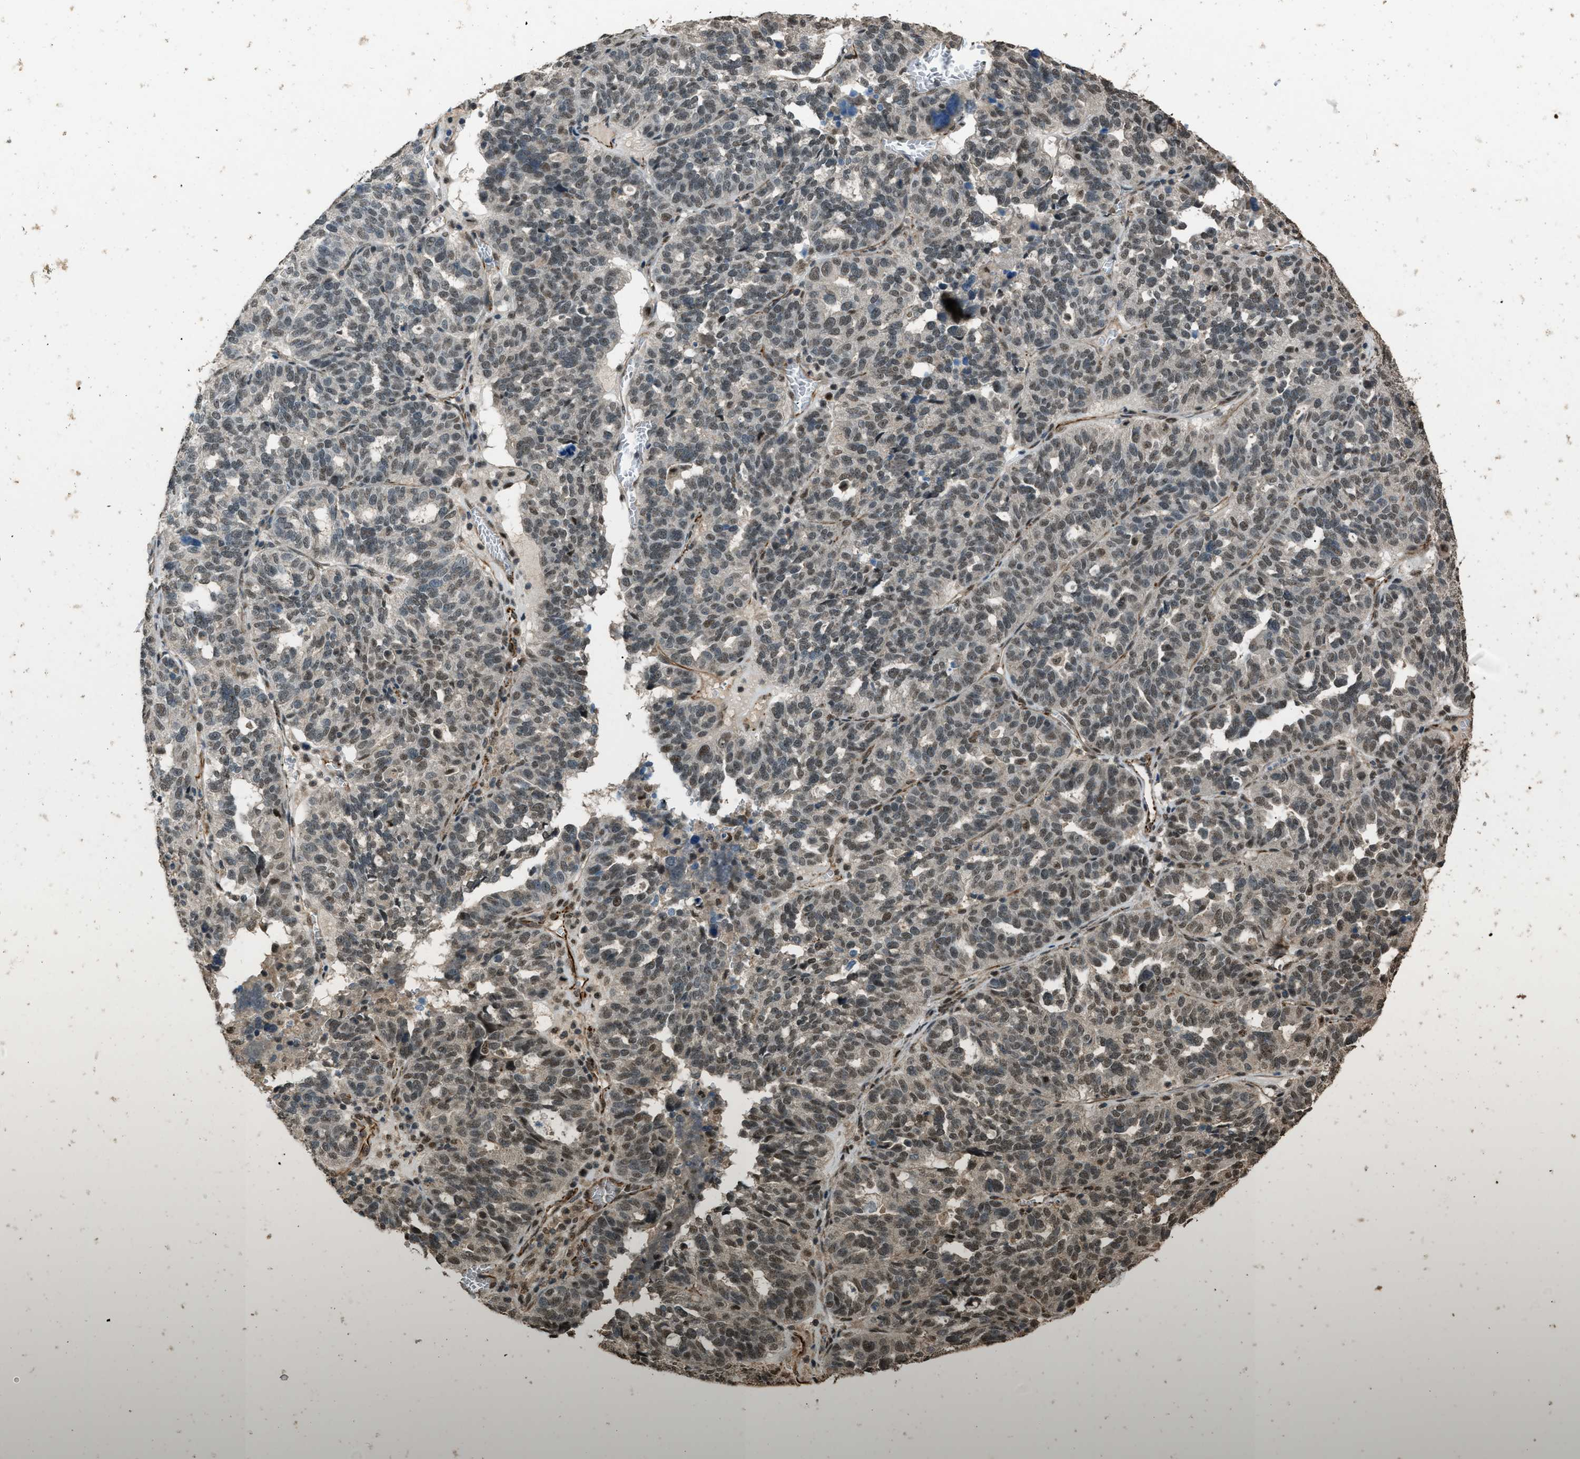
{"staining": {"intensity": "moderate", "quantity": "25%-75%", "location": "nuclear"}, "tissue": "ovarian cancer", "cell_type": "Tumor cells", "image_type": "cancer", "snomed": [{"axis": "morphology", "description": "Cystadenocarcinoma, serous, NOS"}, {"axis": "topography", "description": "Ovary"}], "caption": "Brown immunohistochemical staining in serous cystadenocarcinoma (ovarian) exhibits moderate nuclear expression in approximately 25%-75% of tumor cells.", "gene": "SERTAD2", "patient": {"sex": "female", "age": 59}}